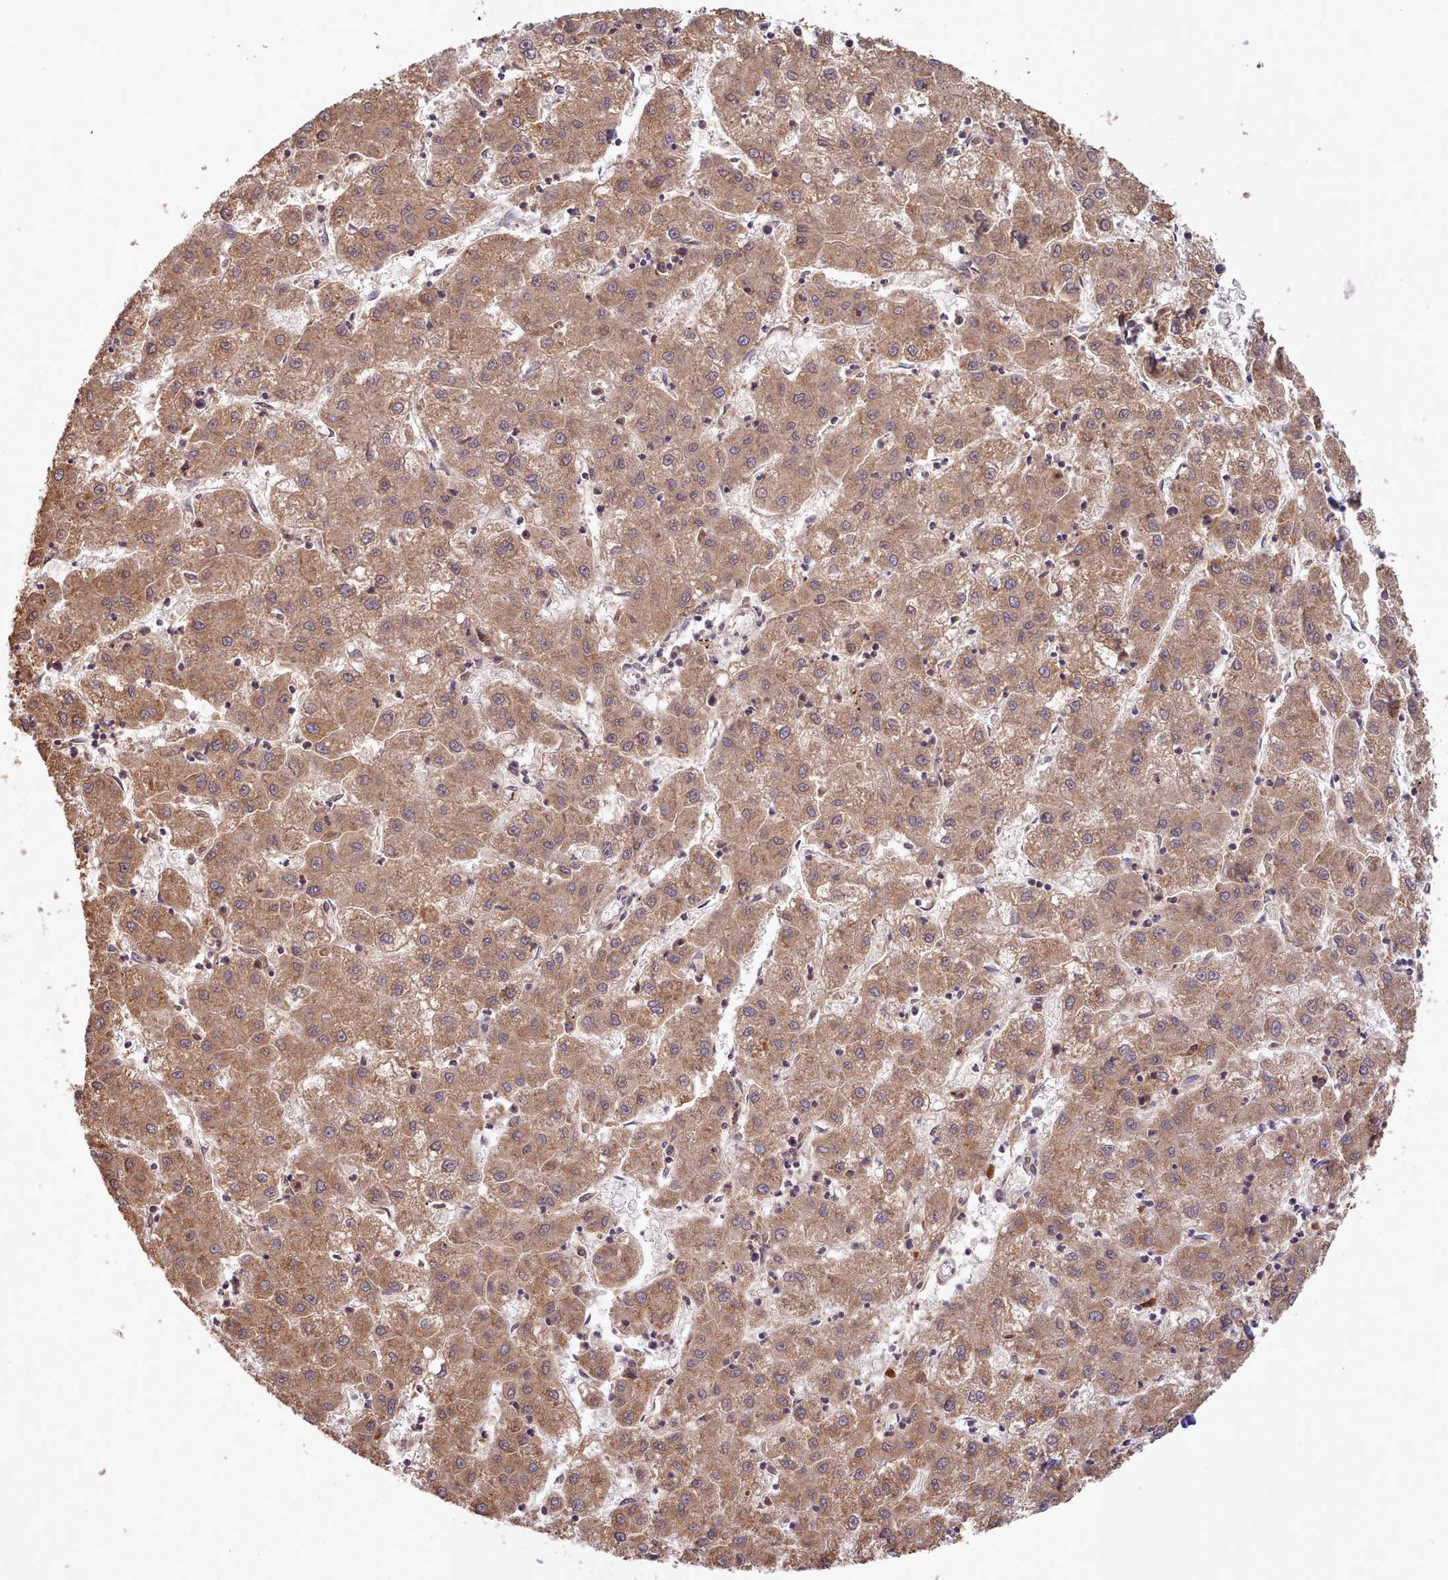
{"staining": {"intensity": "moderate", "quantity": ">75%", "location": "cytoplasmic/membranous"}, "tissue": "liver cancer", "cell_type": "Tumor cells", "image_type": "cancer", "snomed": [{"axis": "morphology", "description": "Carcinoma, Hepatocellular, NOS"}, {"axis": "topography", "description": "Liver"}], "caption": "Liver hepatocellular carcinoma stained for a protein displays moderate cytoplasmic/membranous positivity in tumor cells.", "gene": "PIP4P1", "patient": {"sex": "male", "age": 72}}